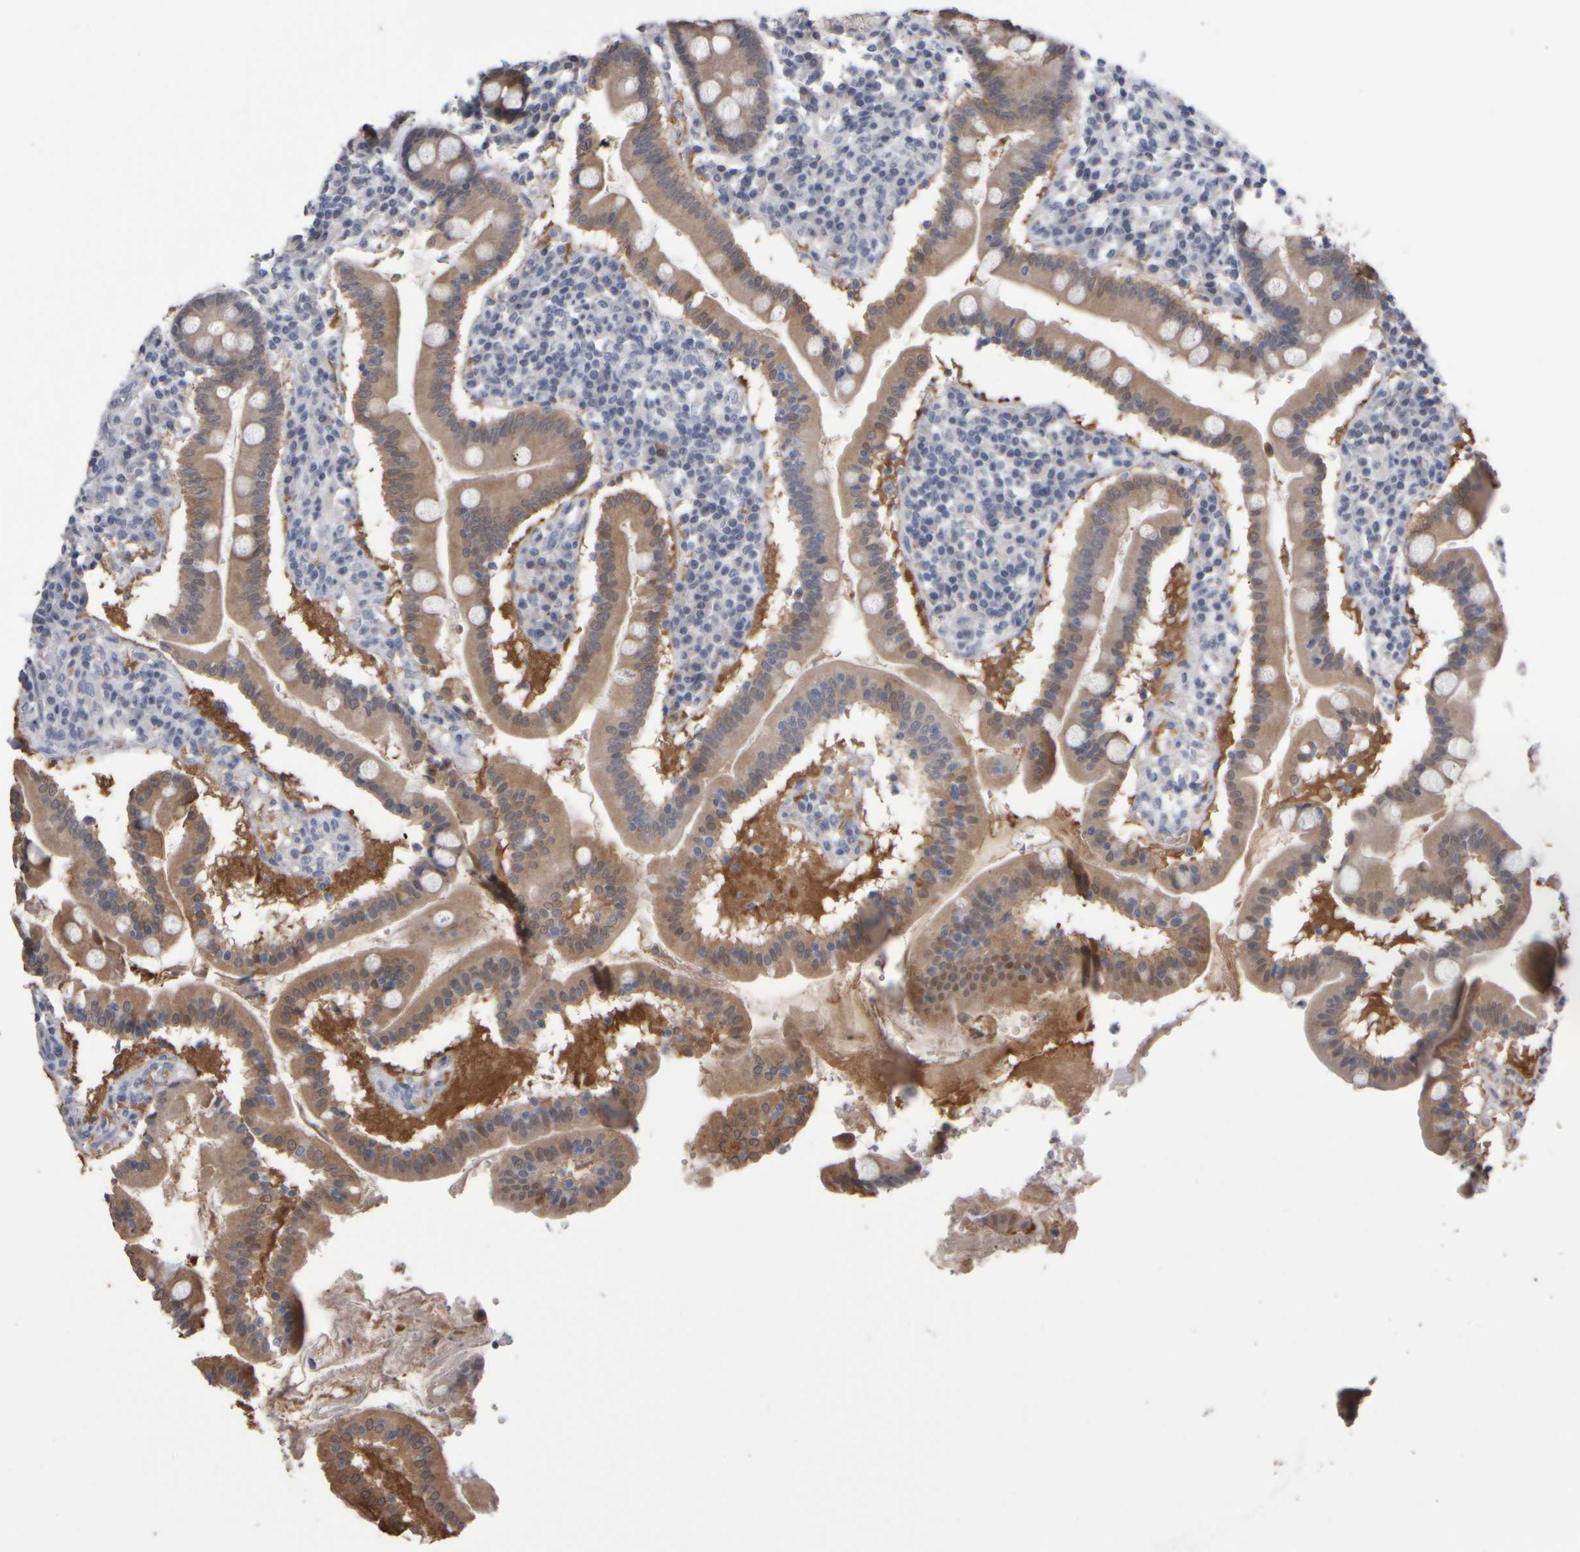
{"staining": {"intensity": "moderate", "quantity": ">75%", "location": "cytoplasmic/membranous"}, "tissue": "duodenum", "cell_type": "Glandular cells", "image_type": "normal", "snomed": [{"axis": "morphology", "description": "Normal tissue, NOS"}, {"axis": "topography", "description": "Duodenum"}], "caption": "Protein expression analysis of normal duodenum demonstrates moderate cytoplasmic/membranous staining in approximately >75% of glandular cells.", "gene": "EPHX2", "patient": {"sex": "male", "age": 50}}